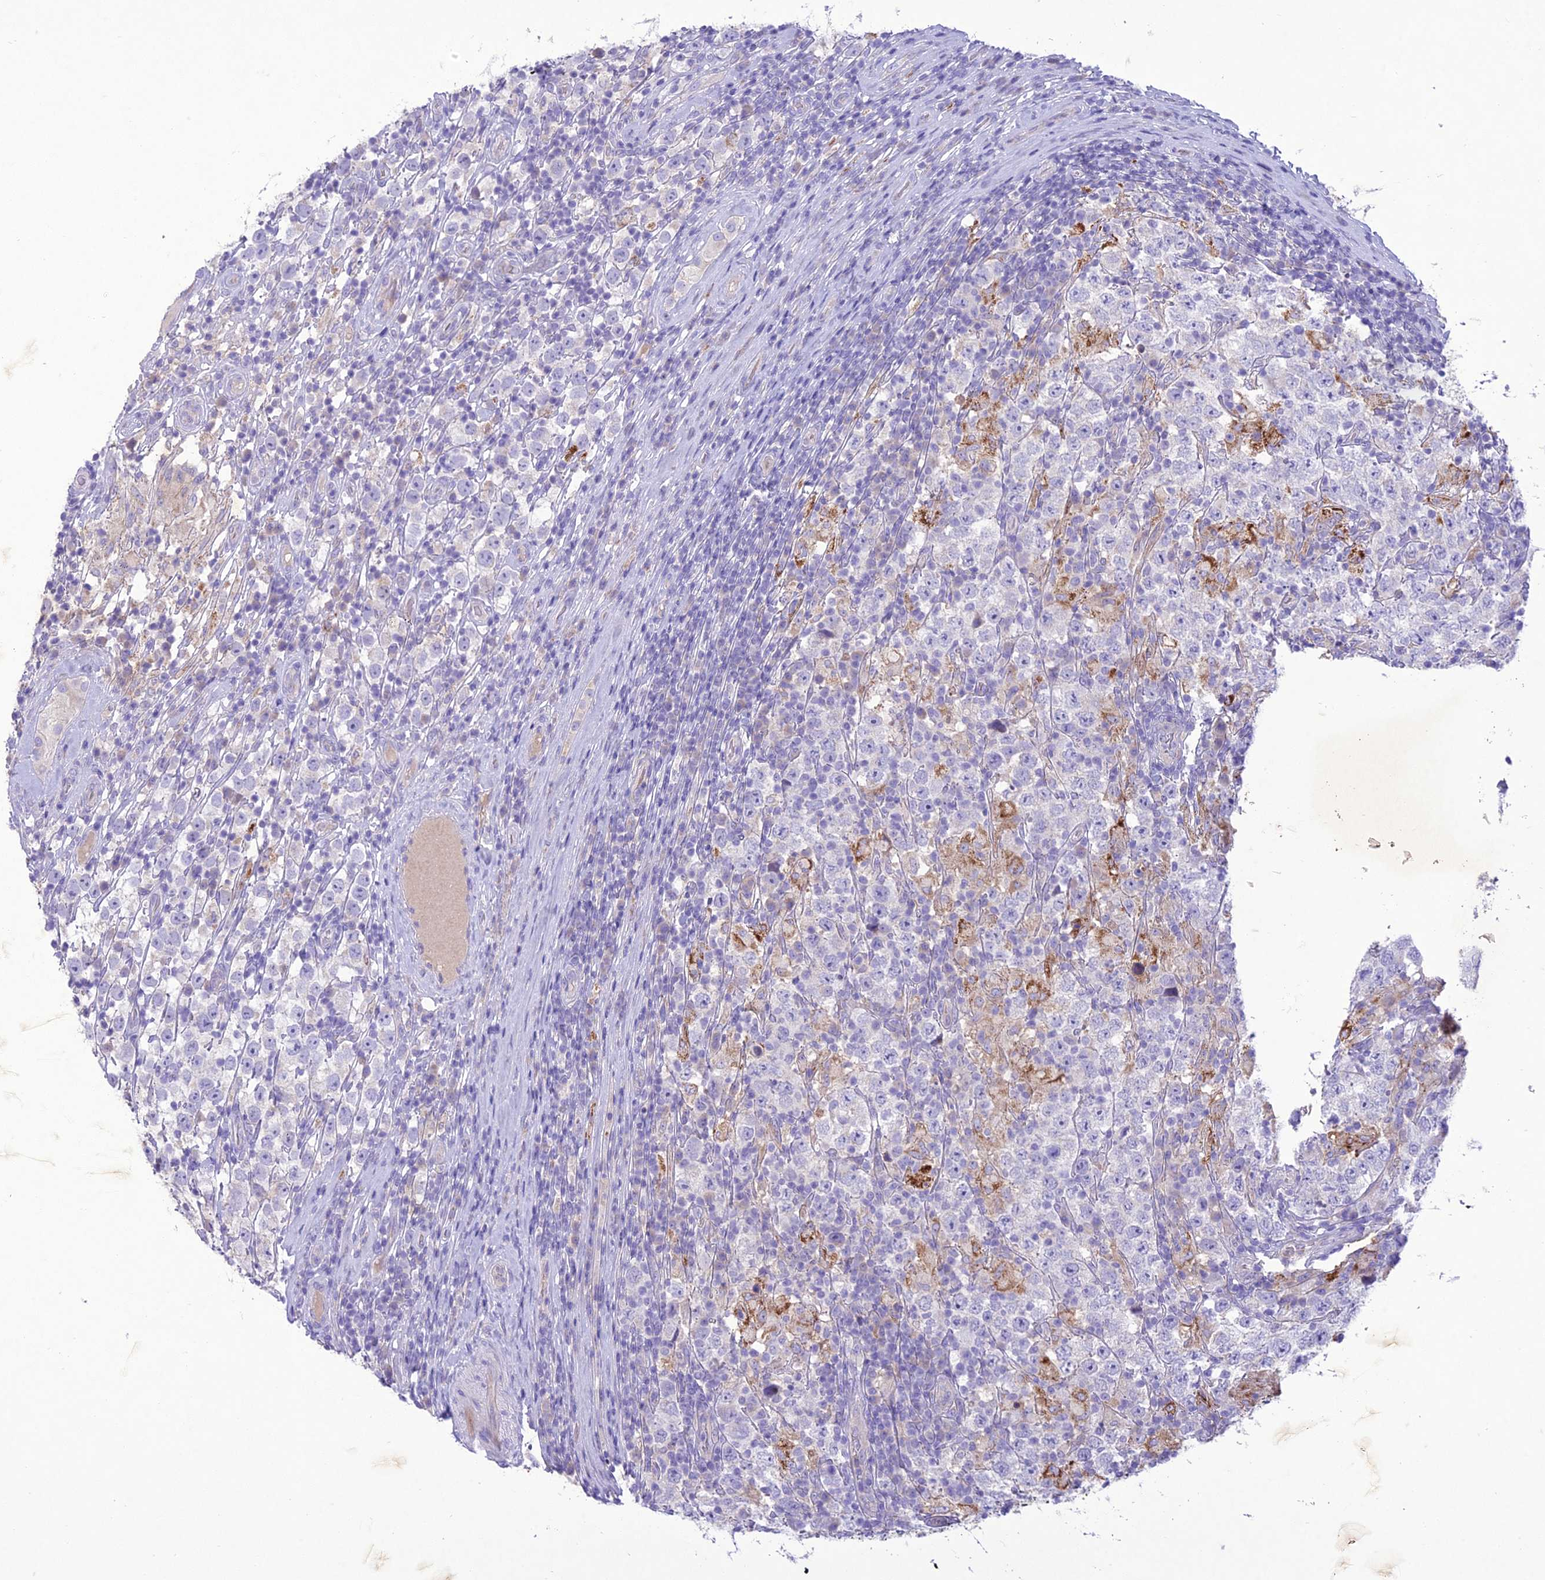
{"staining": {"intensity": "weak", "quantity": "<25%", "location": "cytoplasmic/membranous"}, "tissue": "testis cancer", "cell_type": "Tumor cells", "image_type": "cancer", "snomed": [{"axis": "morphology", "description": "Normal tissue, NOS"}, {"axis": "morphology", "description": "Urothelial carcinoma, High grade"}, {"axis": "morphology", "description": "Seminoma, NOS"}, {"axis": "morphology", "description": "Carcinoma, Embryonal, NOS"}, {"axis": "topography", "description": "Urinary bladder"}, {"axis": "topography", "description": "Testis"}], "caption": "Immunohistochemical staining of human seminoma (testis) displays no significant expression in tumor cells.", "gene": "SLC13A5", "patient": {"sex": "male", "age": 41}}